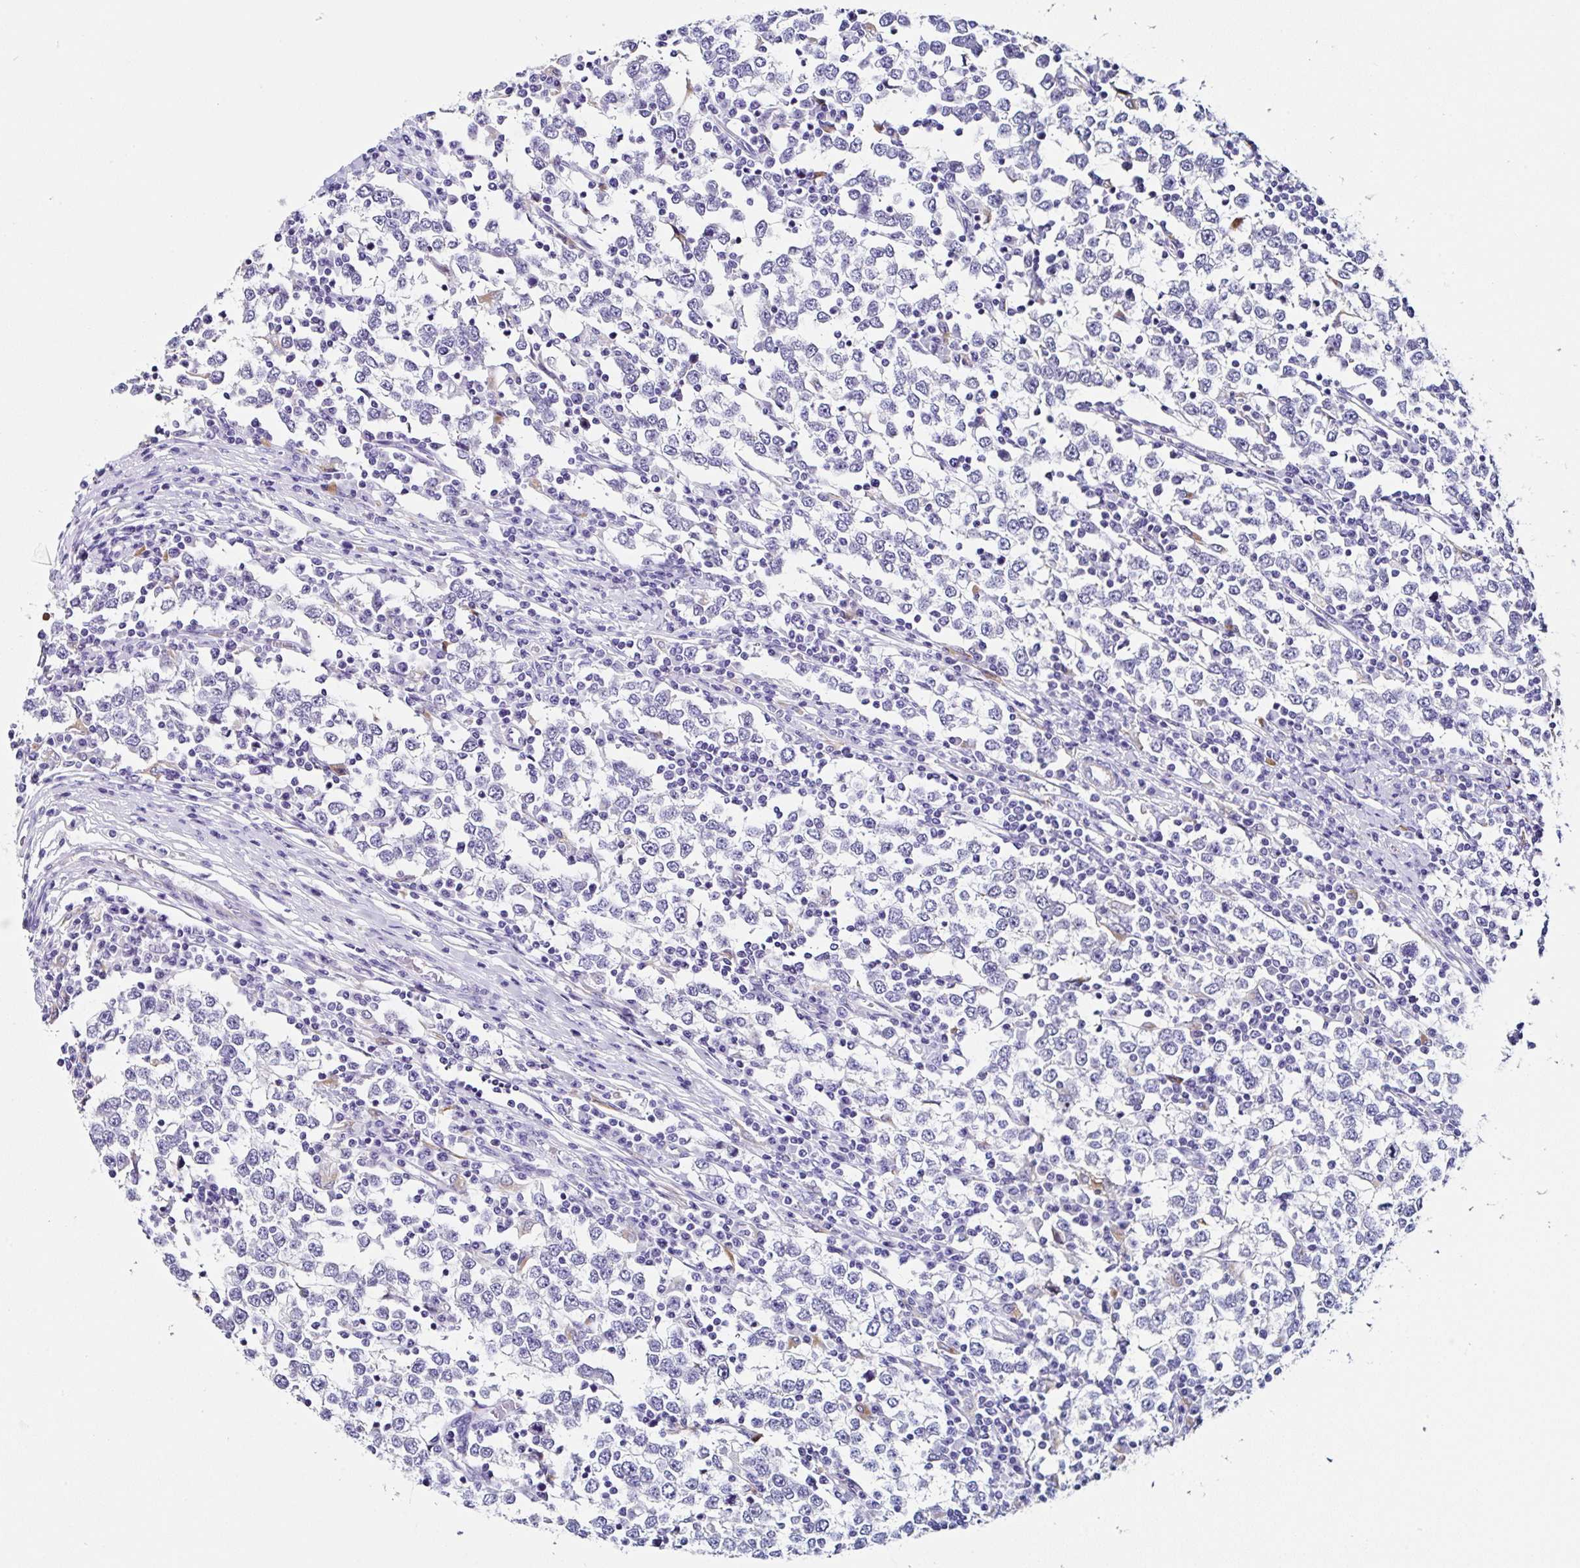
{"staining": {"intensity": "negative", "quantity": "none", "location": "none"}, "tissue": "testis cancer", "cell_type": "Tumor cells", "image_type": "cancer", "snomed": [{"axis": "morphology", "description": "Seminoma, NOS"}, {"axis": "topography", "description": "Testis"}], "caption": "Immunohistochemistry (IHC) histopathology image of neoplastic tissue: human testis seminoma stained with DAB exhibits no significant protein staining in tumor cells.", "gene": "TMPRSS11E", "patient": {"sex": "male", "age": 65}}